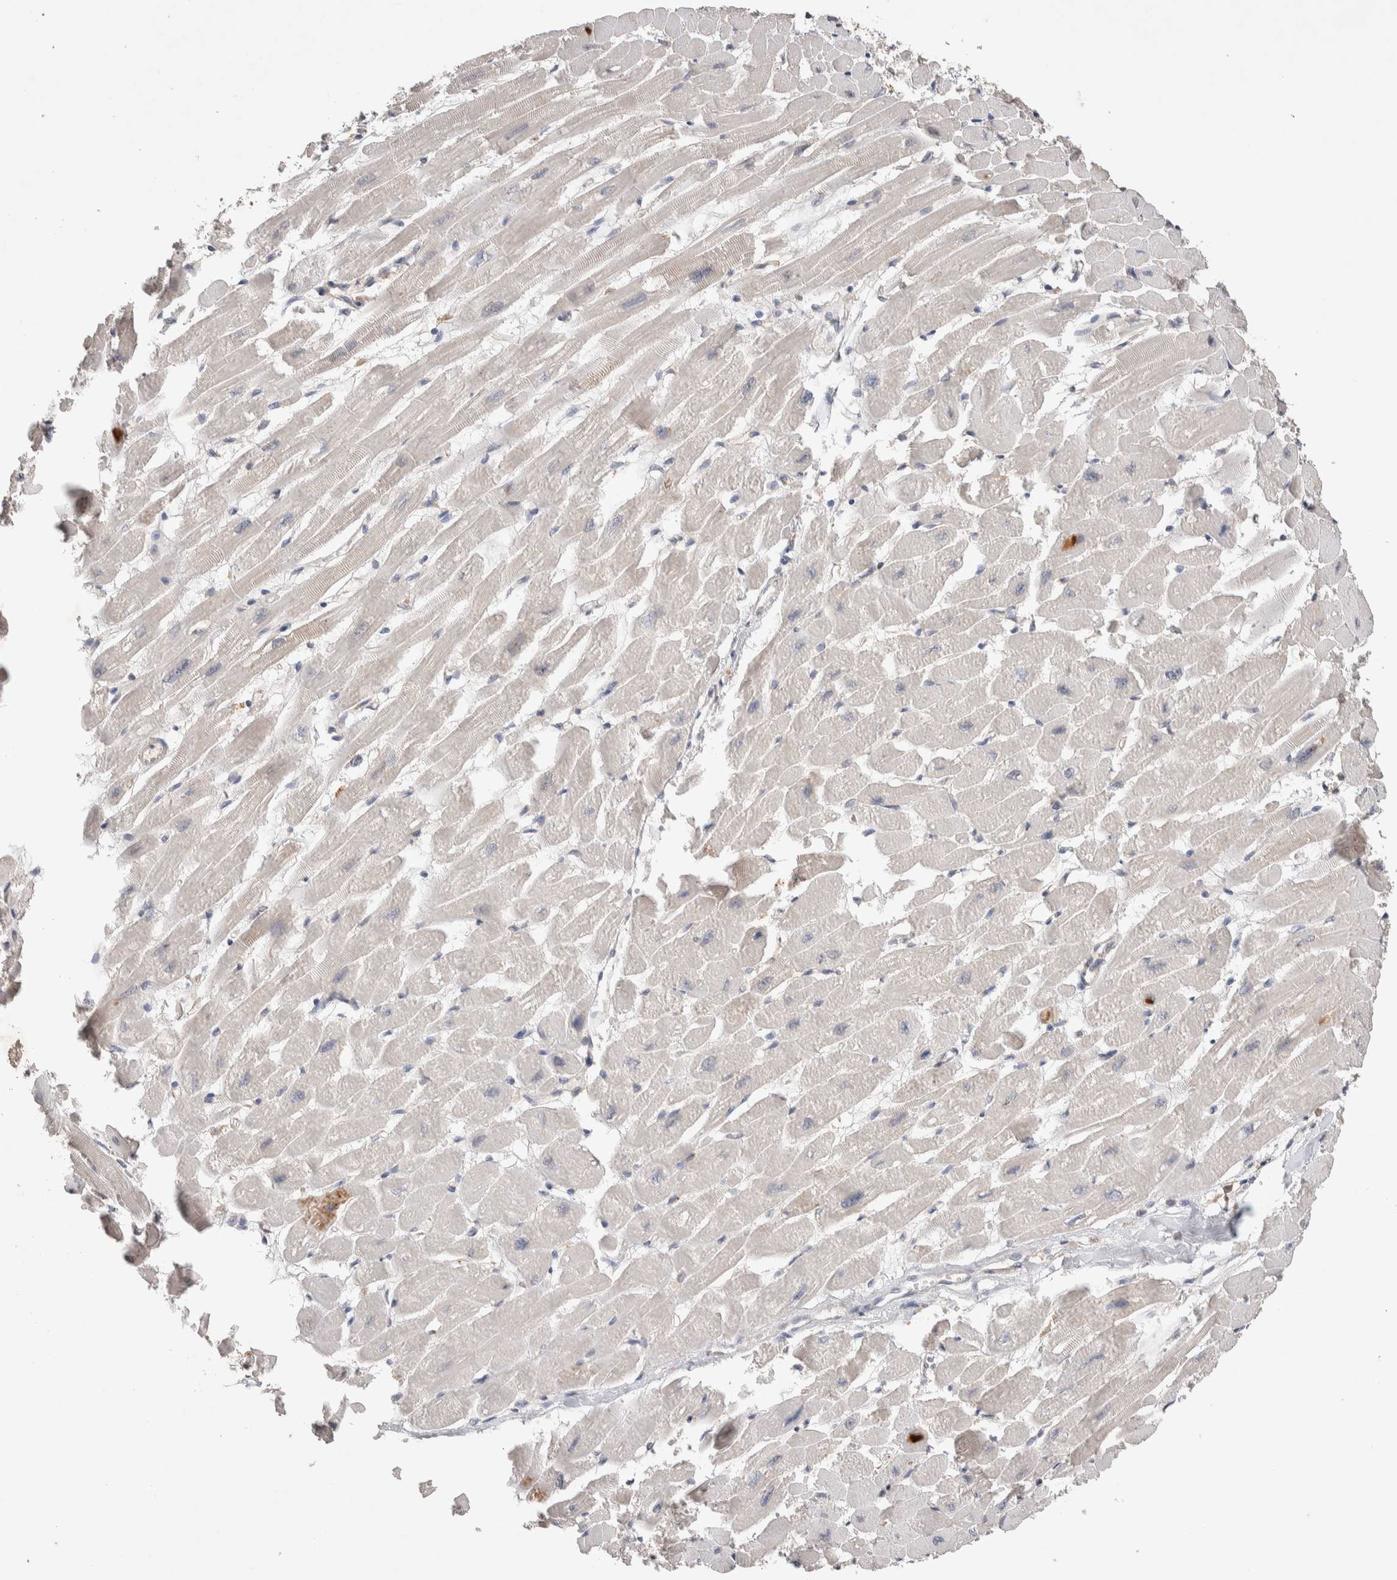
{"staining": {"intensity": "weak", "quantity": "25%-75%", "location": "cytoplasmic/membranous"}, "tissue": "heart muscle", "cell_type": "Cardiomyocytes", "image_type": "normal", "snomed": [{"axis": "morphology", "description": "Normal tissue, NOS"}, {"axis": "topography", "description": "Heart"}], "caption": "Cardiomyocytes exhibit low levels of weak cytoplasmic/membranous positivity in approximately 25%-75% of cells in unremarkable heart muscle.", "gene": "DEPTOR", "patient": {"sex": "female", "age": 54}}